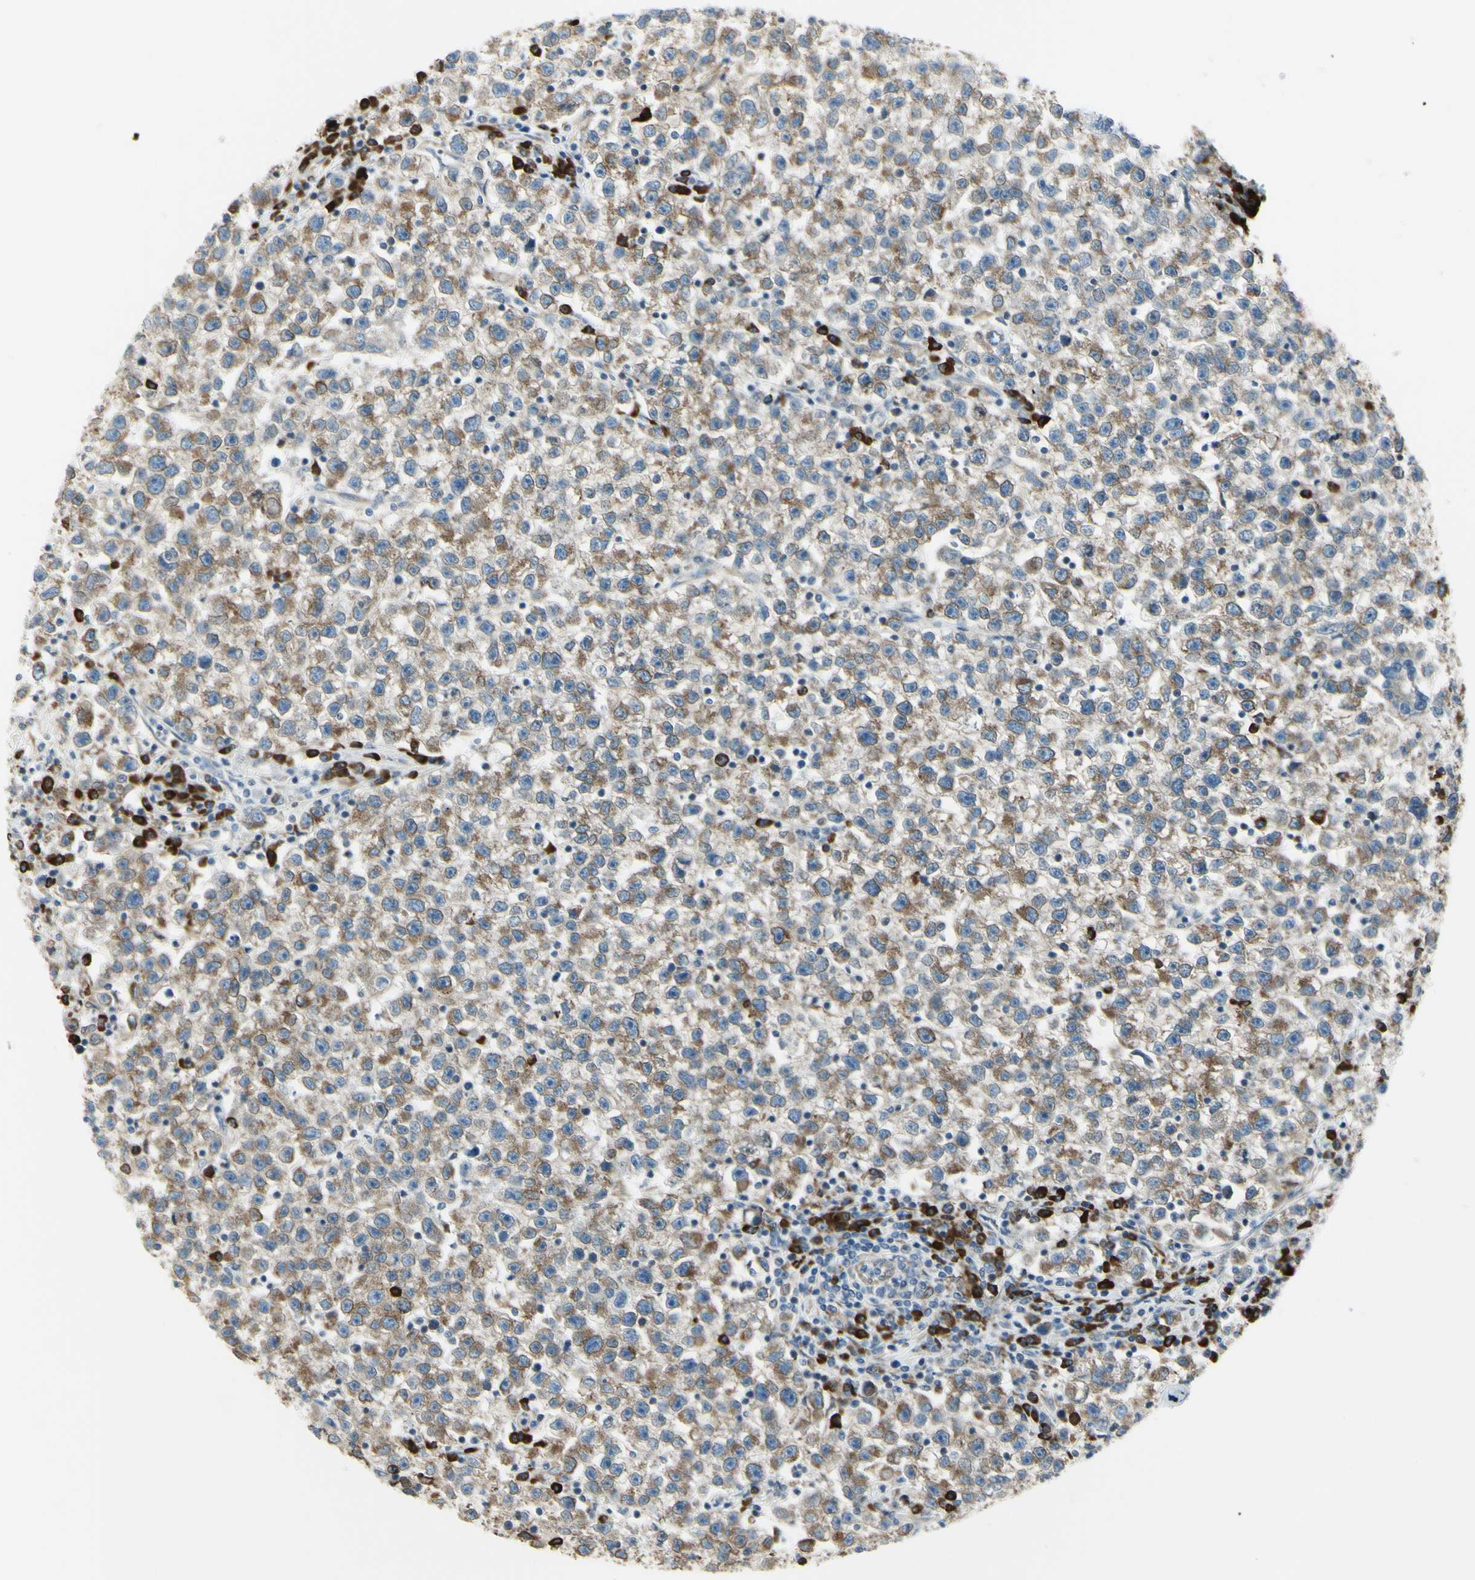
{"staining": {"intensity": "moderate", "quantity": ">75%", "location": "cytoplasmic/membranous"}, "tissue": "testis cancer", "cell_type": "Tumor cells", "image_type": "cancer", "snomed": [{"axis": "morphology", "description": "Seminoma, NOS"}, {"axis": "topography", "description": "Testis"}], "caption": "Moderate cytoplasmic/membranous protein expression is identified in about >75% of tumor cells in seminoma (testis). The staining is performed using DAB brown chromogen to label protein expression. The nuclei are counter-stained blue using hematoxylin.", "gene": "SELENOS", "patient": {"sex": "male", "age": 22}}